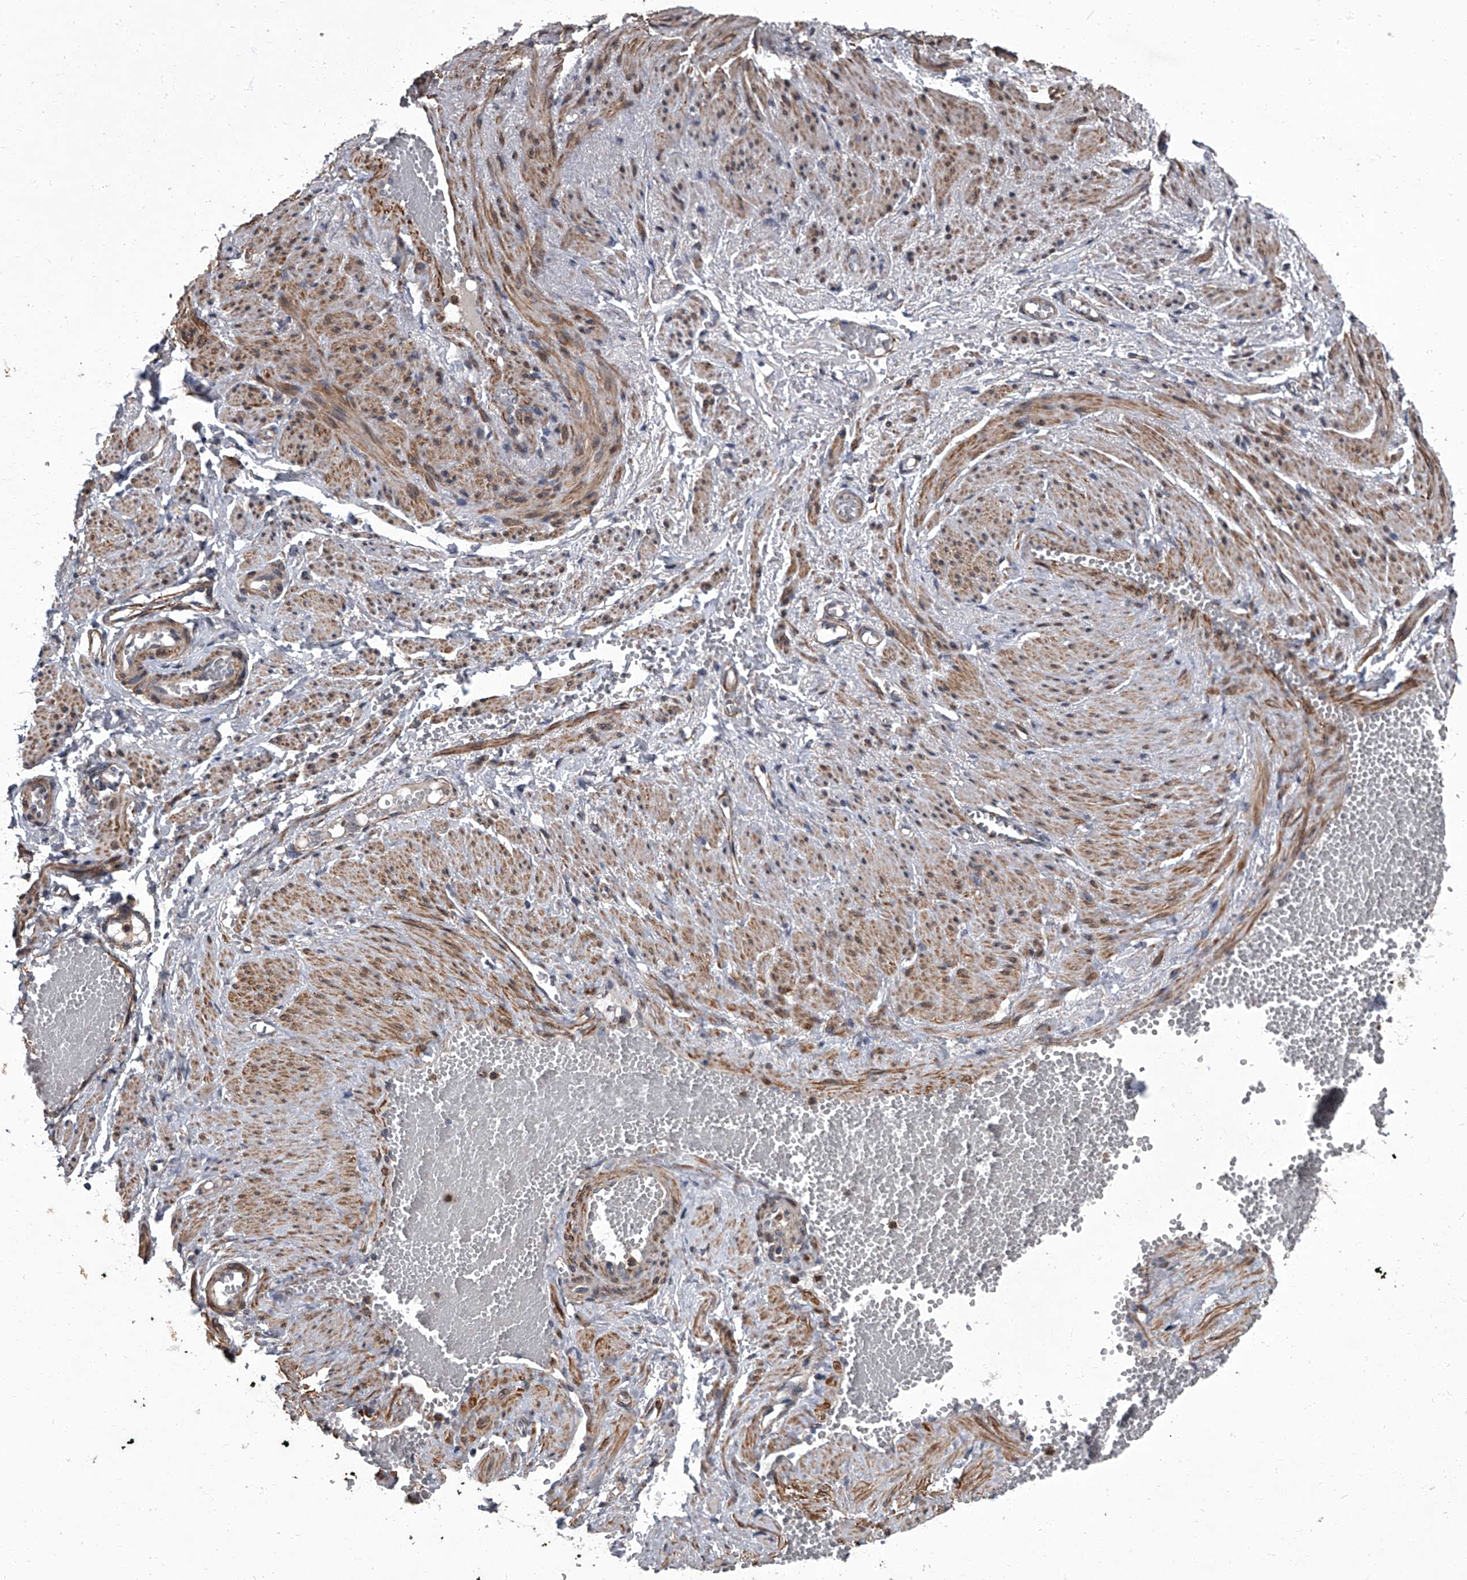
{"staining": {"intensity": "weak", "quantity": ">75%", "location": "cytoplasmic/membranous"}, "tissue": "adipose tissue", "cell_type": "Adipocytes", "image_type": "normal", "snomed": [{"axis": "morphology", "description": "Normal tissue, NOS"}, {"axis": "topography", "description": "Smooth muscle"}, {"axis": "topography", "description": "Peripheral nerve tissue"}], "caption": "Immunohistochemistry photomicrograph of unremarkable adipose tissue: human adipose tissue stained using immunohistochemistry (IHC) demonstrates low levels of weak protein expression localized specifically in the cytoplasmic/membranous of adipocytes, appearing as a cytoplasmic/membranous brown color.", "gene": "SIRT4", "patient": {"sex": "female", "age": 39}}